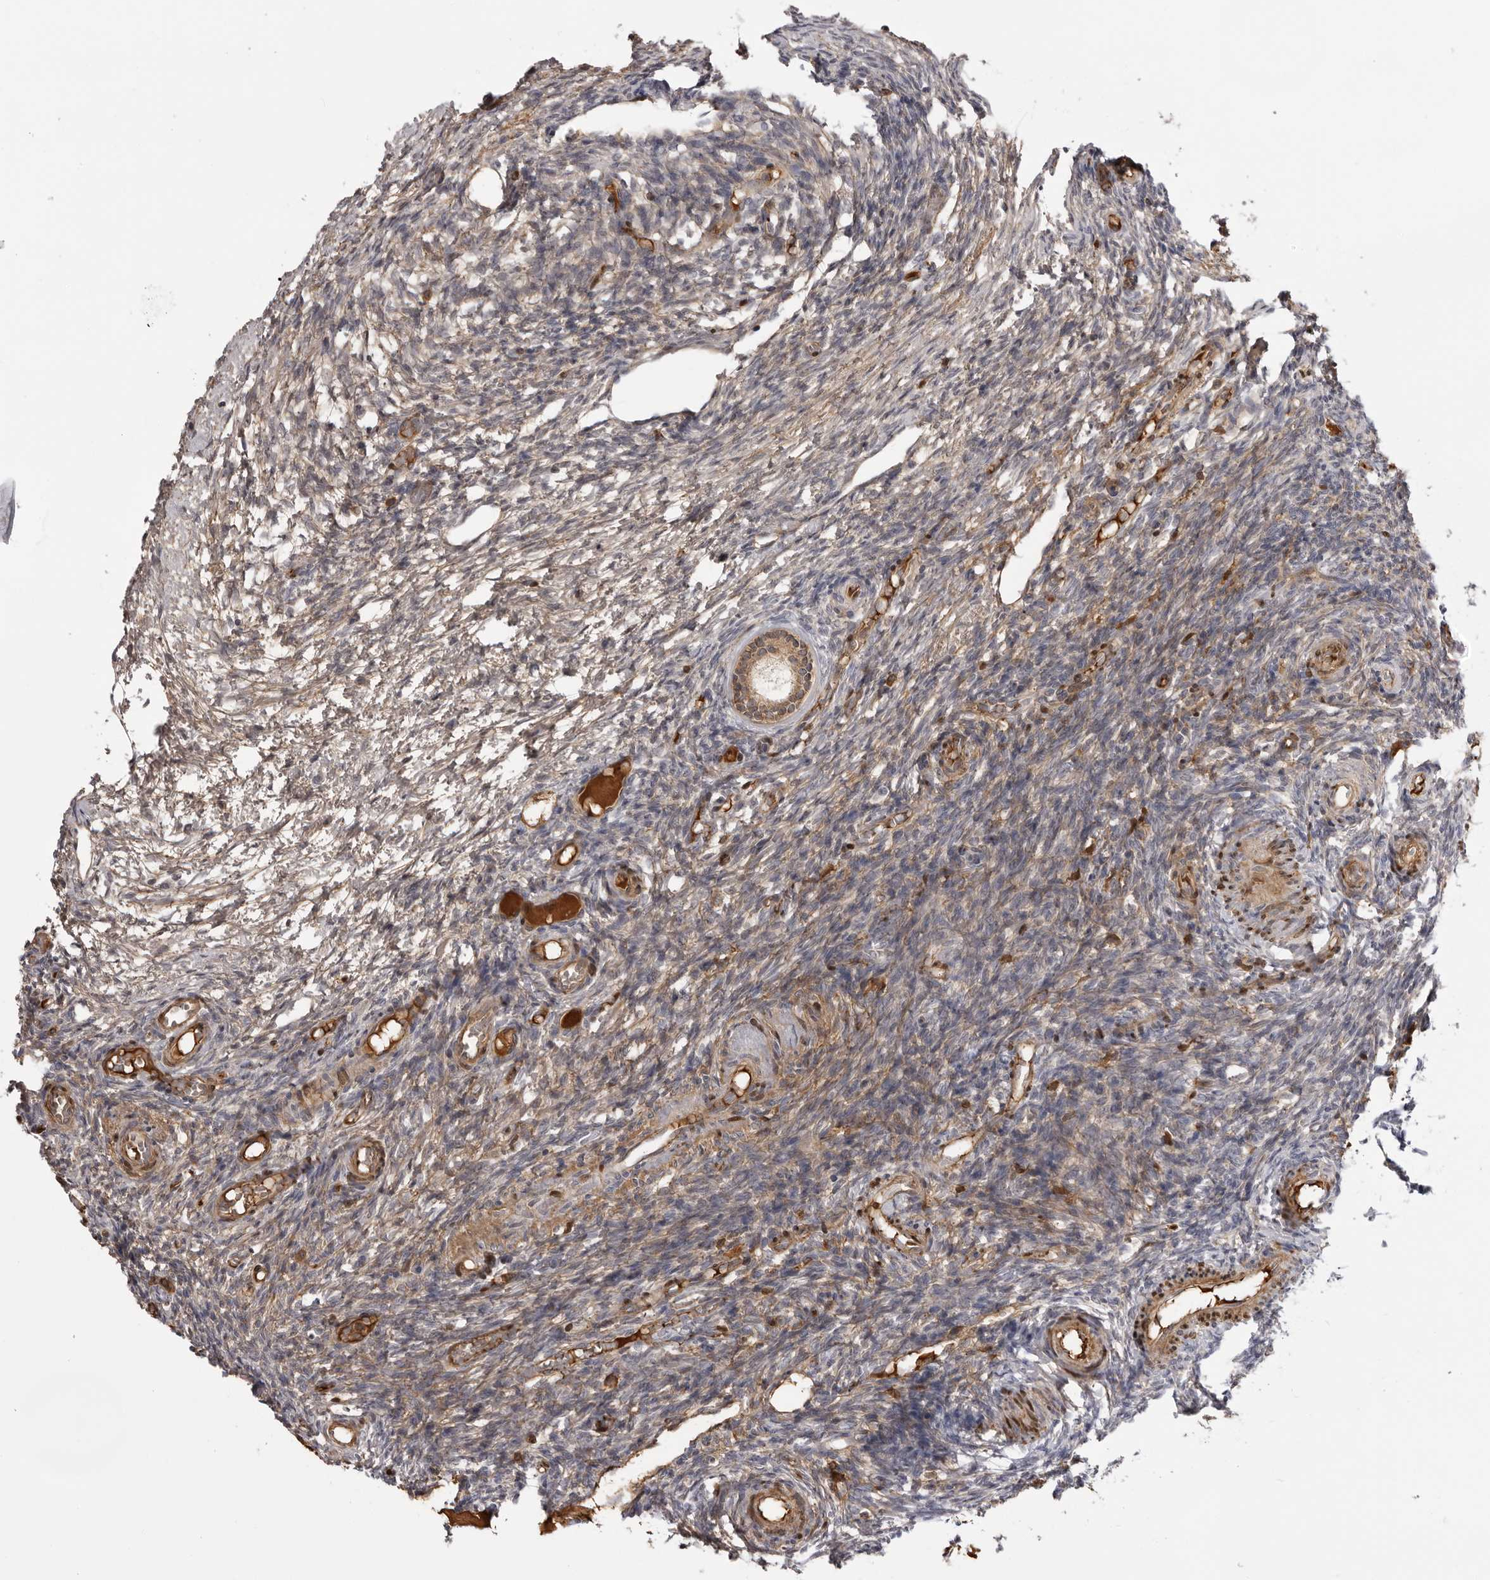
{"staining": {"intensity": "weak", "quantity": ">75%", "location": "cytoplasmic/membranous"}, "tissue": "ovary", "cell_type": "Follicle cells", "image_type": "normal", "snomed": [{"axis": "morphology", "description": "Normal tissue, NOS"}, {"axis": "topography", "description": "Ovary"}], "caption": "About >75% of follicle cells in benign human ovary demonstrate weak cytoplasmic/membranous protein expression as visualized by brown immunohistochemical staining.", "gene": "PLEKHF2", "patient": {"sex": "female", "age": 35}}